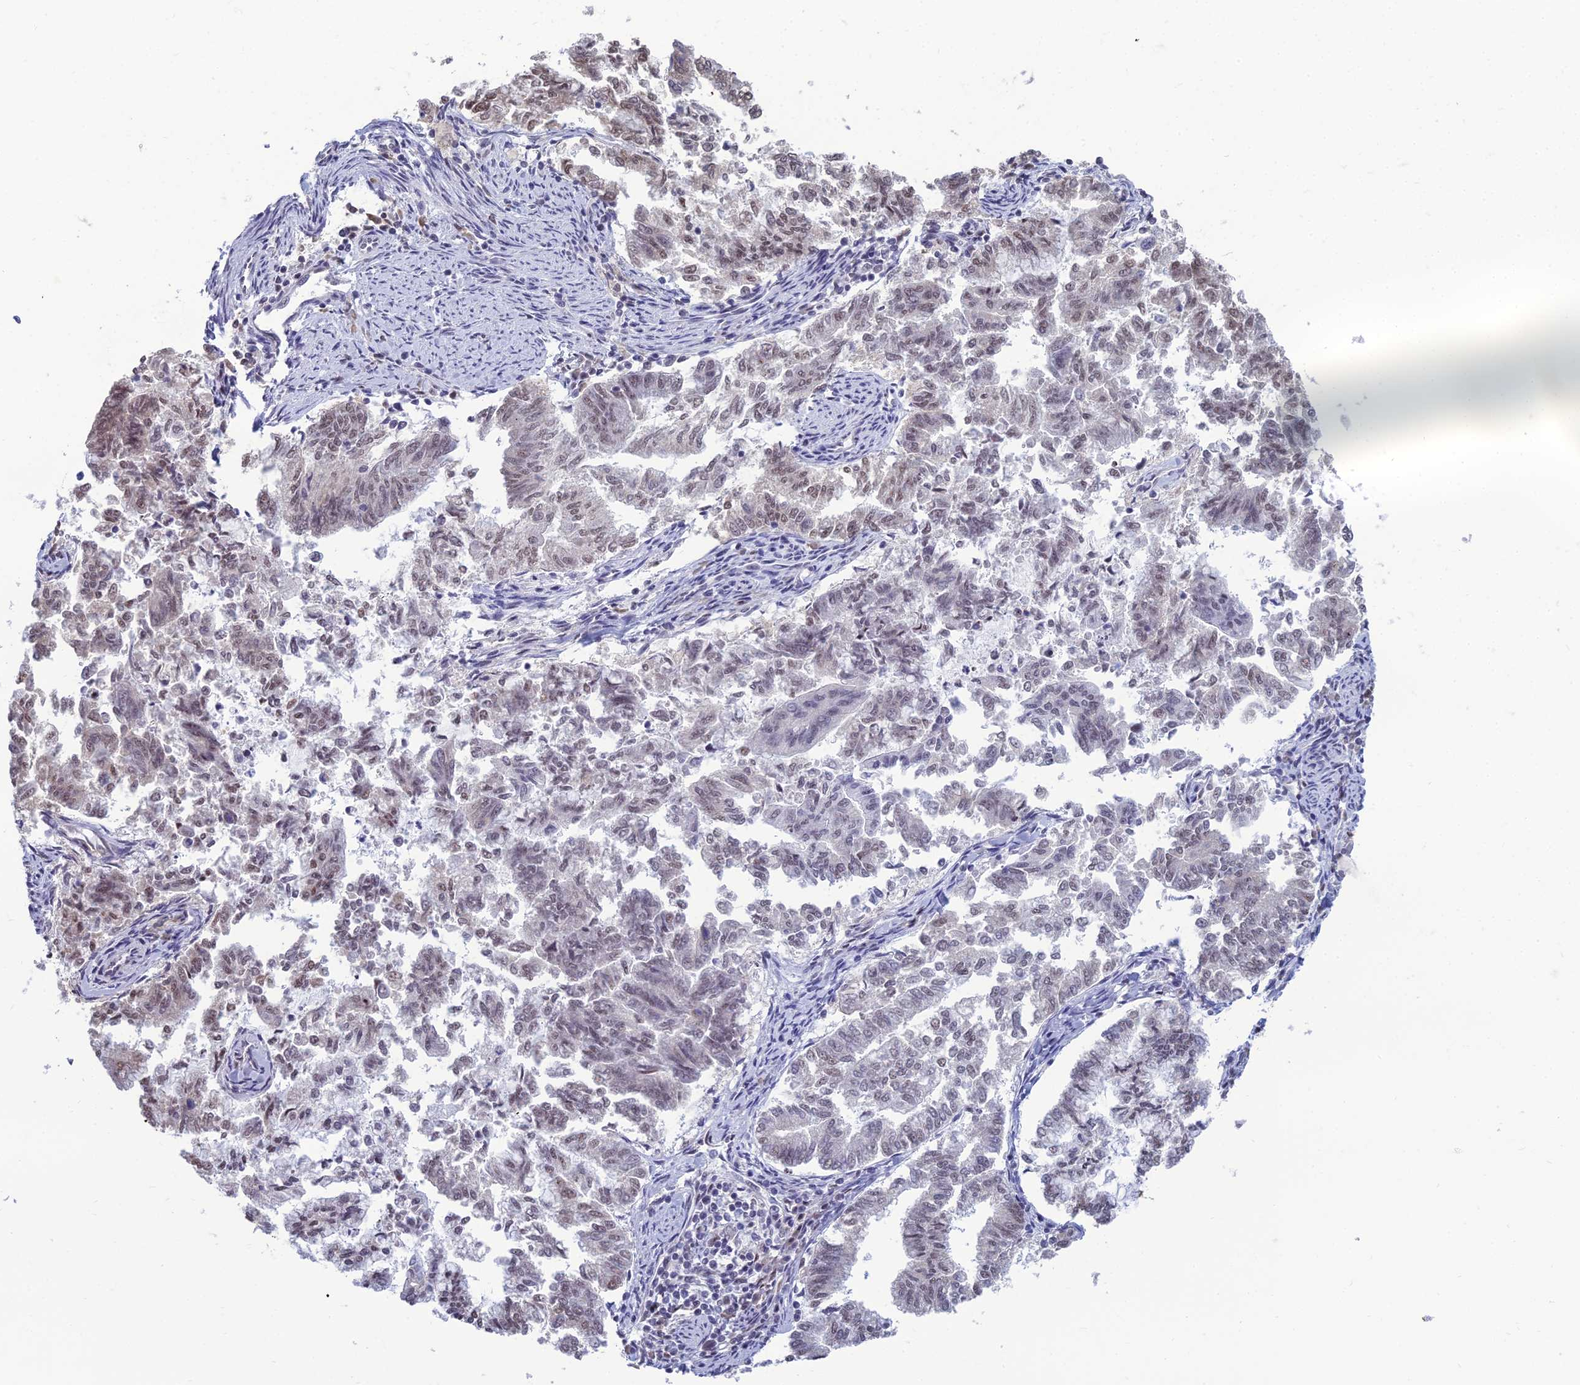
{"staining": {"intensity": "weak", "quantity": "25%-75%", "location": "nuclear"}, "tissue": "endometrial cancer", "cell_type": "Tumor cells", "image_type": "cancer", "snomed": [{"axis": "morphology", "description": "Adenocarcinoma, NOS"}, {"axis": "topography", "description": "Endometrium"}], "caption": "Human endometrial cancer (adenocarcinoma) stained for a protein (brown) displays weak nuclear positive staining in approximately 25%-75% of tumor cells.", "gene": "SRSF7", "patient": {"sex": "female", "age": 79}}